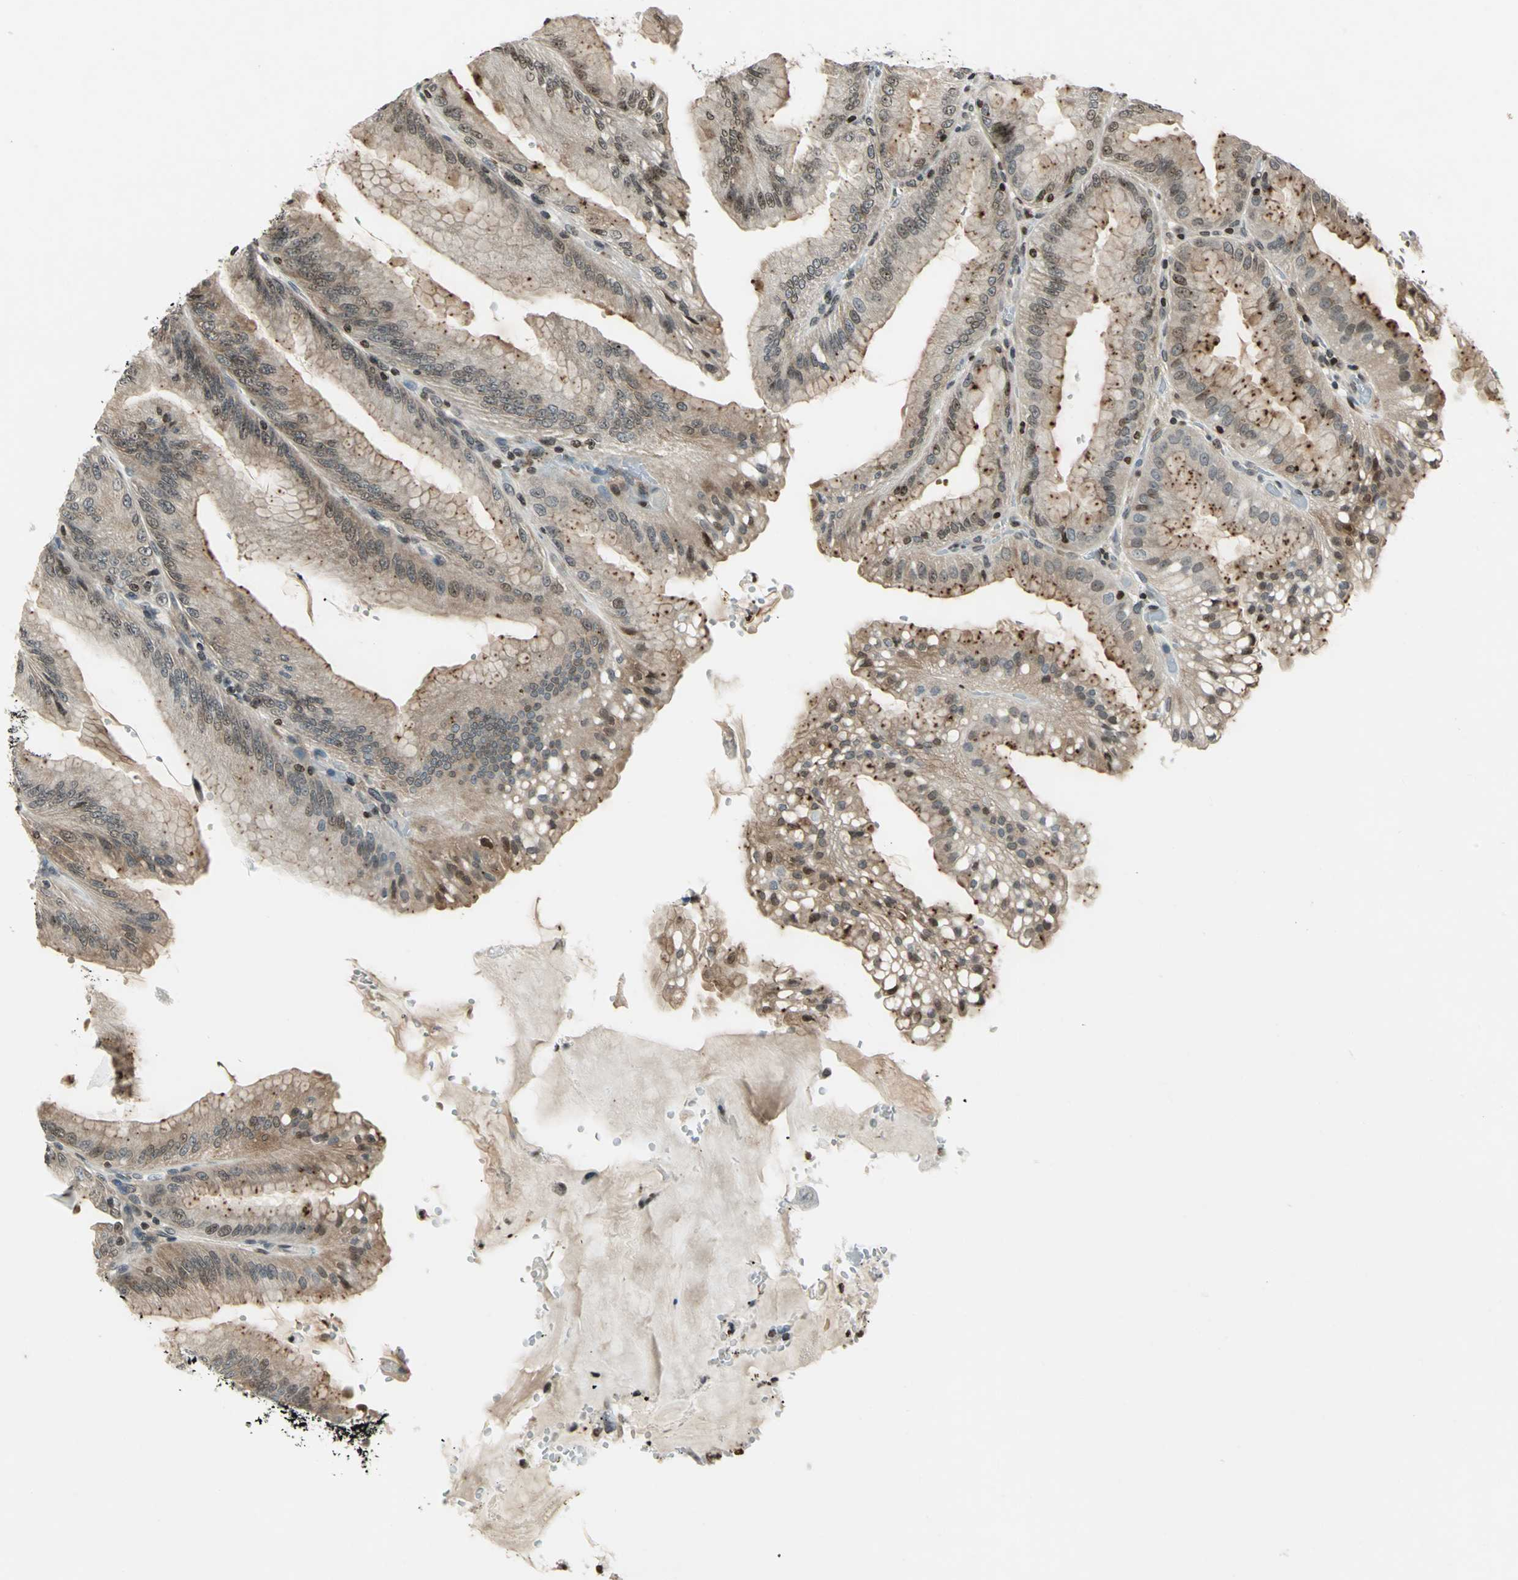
{"staining": {"intensity": "strong", "quantity": ">75%", "location": "cytoplasmic/membranous,nuclear"}, "tissue": "stomach", "cell_type": "Glandular cells", "image_type": "normal", "snomed": [{"axis": "morphology", "description": "Normal tissue, NOS"}, {"axis": "topography", "description": "Stomach, lower"}], "caption": "Glandular cells reveal high levels of strong cytoplasmic/membranous,nuclear staining in about >75% of cells in normal human stomach.", "gene": "LGALS3", "patient": {"sex": "male", "age": 71}}